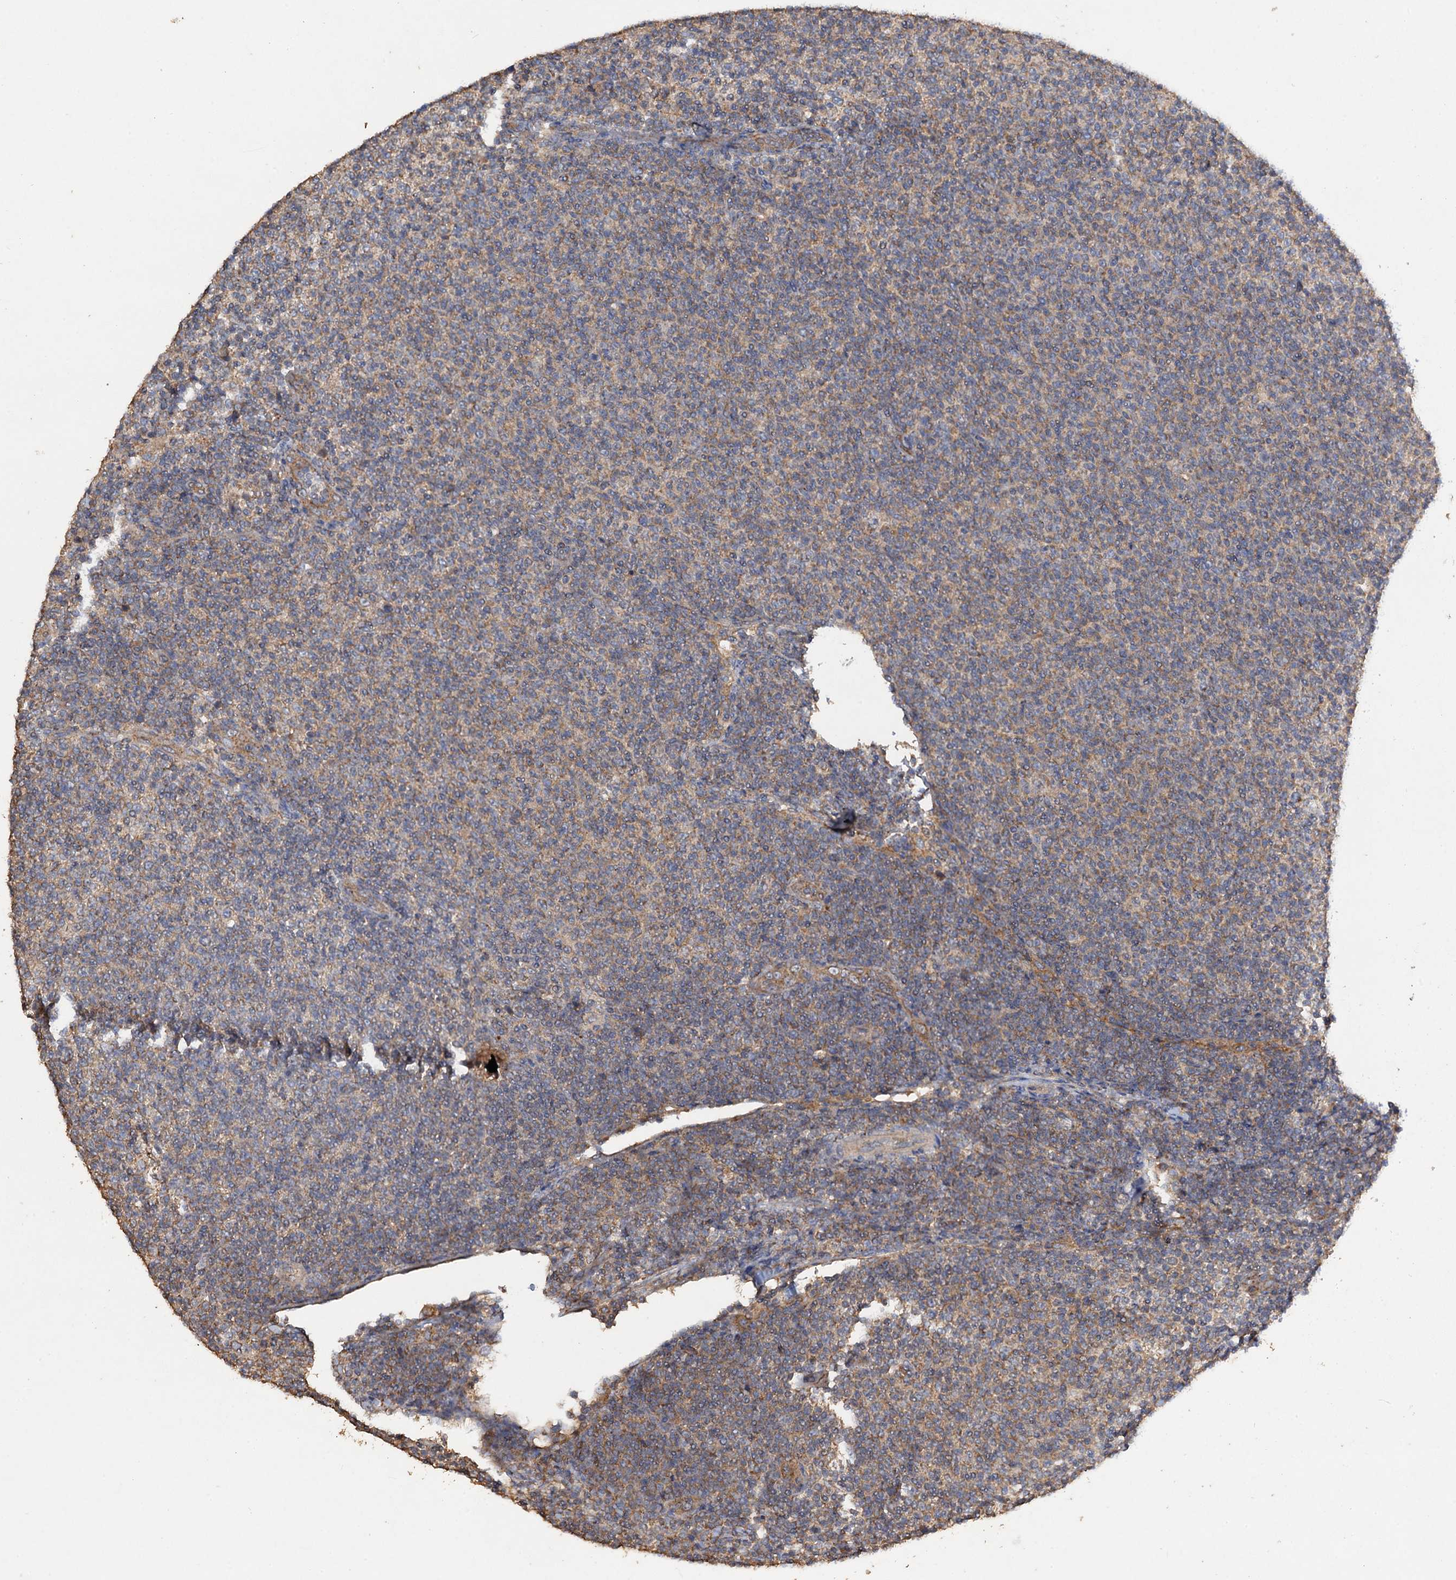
{"staining": {"intensity": "weak", "quantity": "25%-75%", "location": "cytoplasmic/membranous"}, "tissue": "lymphoma", "cell_type": "Tumor cells", "image_type": "cancer", "snomed": [{"axis": "morphology", "description": "Malignant lymphoma, non-Hodgkin's type, Low grade"}, {"axis": "topography", "description": "Lymph node"}], "caption": "Tumor cells demonstrate weak cytoplasmic/membranous positivity in about 25%-75% of cells in low-grade malignant lymphoma, non-Hodgkin's type.", "gene": "SCUBE3", "patient": {"sex": "male", "age": 66}}